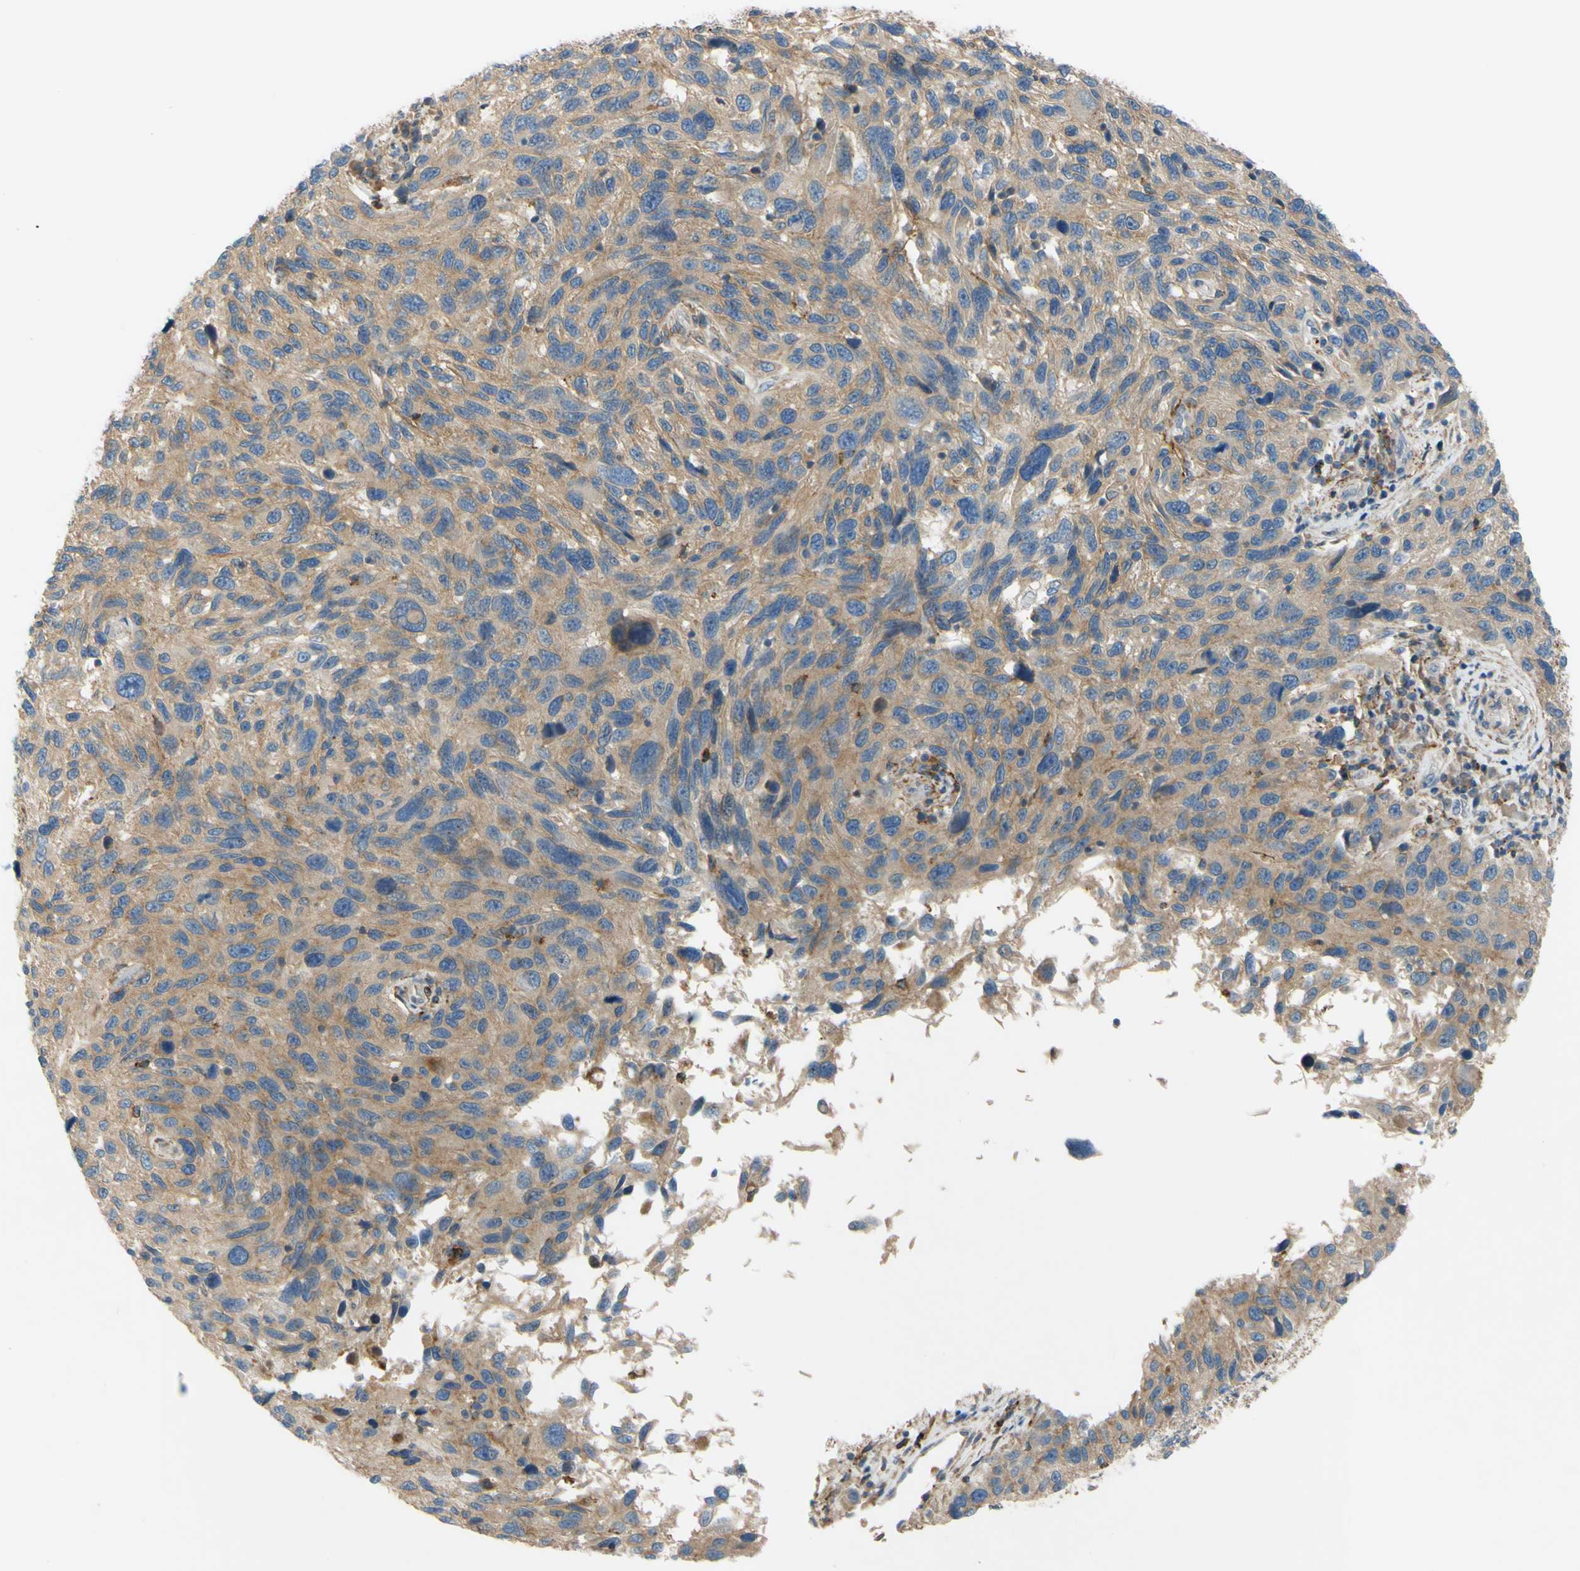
{"staining": {"intensity": "weak", "quantity": ">75%", "location": "cytoplasmic/membranous"}, "tissue": "melanoma", "cell_type": "Tumor cells", "image_type": "cancer", "snomed": [{"axis": "morphology", "description": "Malignant melanoma, NOS"}, {"axis": "topography", "description": "Skin"}], "caption": "About >75% of tumor cells in melanoma display weak cytoplasmic/membranous protein staining as visualized by brown immunohistochemical staining.", "gene": "POR", "patient": {"sex": "male", "age": 53}}